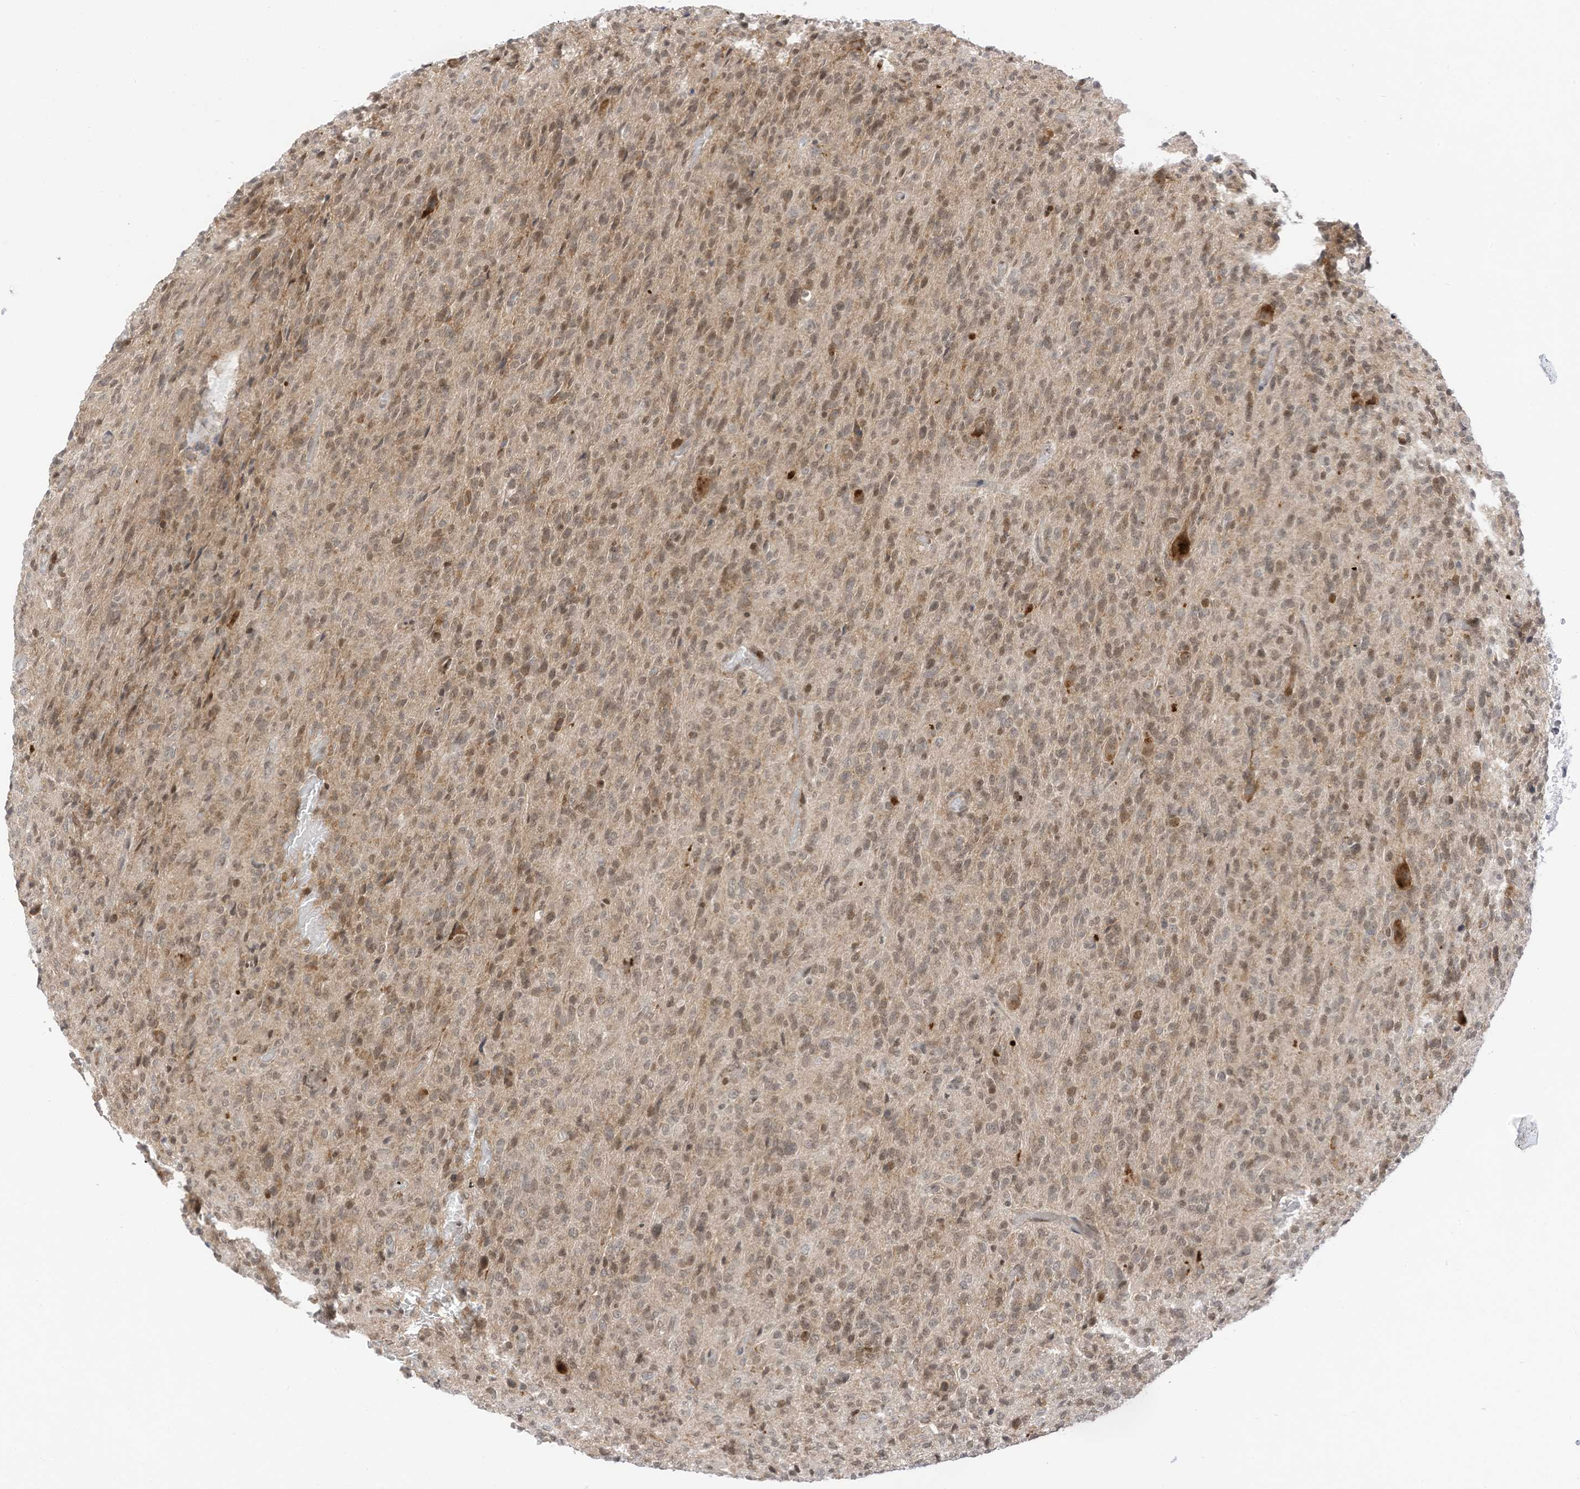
{"staining": {"intensity": "weak", "quantity": ">75%", "location": "nuclear"}, "tissue": "glioma", "cell_type": "Tumor cells", "image_type": "cancer", "snomed": [{"axis": "morphology", "description": "Glioma, malignant, High grade"}, {"axis": "topography", "description": "Brain"}], "caption": "An image showing weak nuclear staining in about >75% of tumor cells in malignant glioma (high-grade), as visualized by brown immunohistochemical staining.", "gene": "EDF1", "patient": {"sex": "female", "age": 57}}